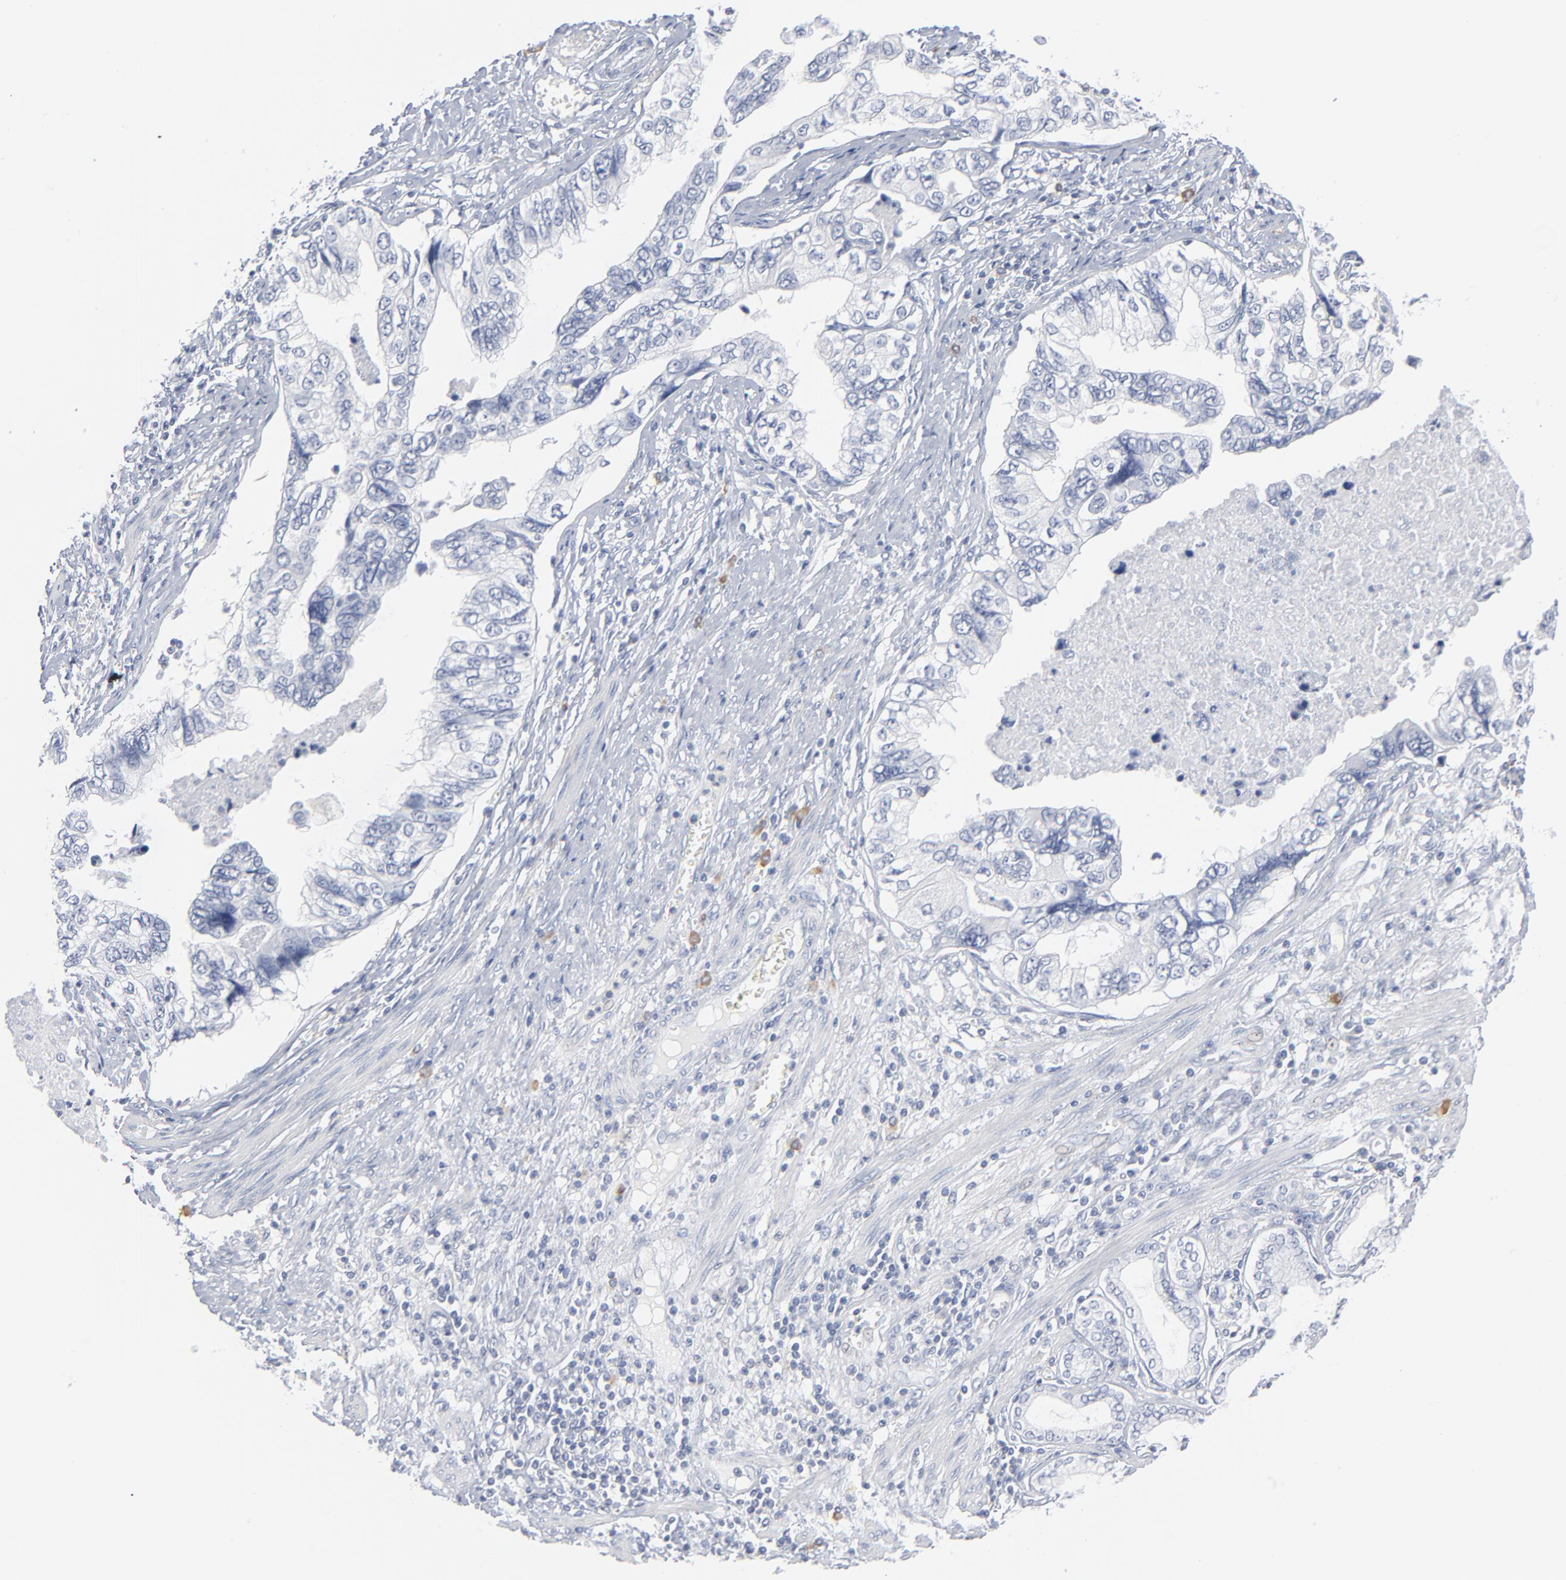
{"staining": {"intensity": "negative", "quantity": "none", "location": "none"}, "tissue": "stomach cancer", "cell_type": "Tumor cells", "image_type": "cancer", "snomed": [{"axis": "morphology", "description": "Adenocarcinoma, NOS"}, {"axis": "topography", "description": "Pancreas"}, {"axis": "topography", "description": "Stomach, upper"}], "caption": "The histopathology image reveals no staining of tumor cells in stomach cancer (adenocarcinoma).", "gene": "PTK2B", "patient": {"sex": "male", "age": 77}}